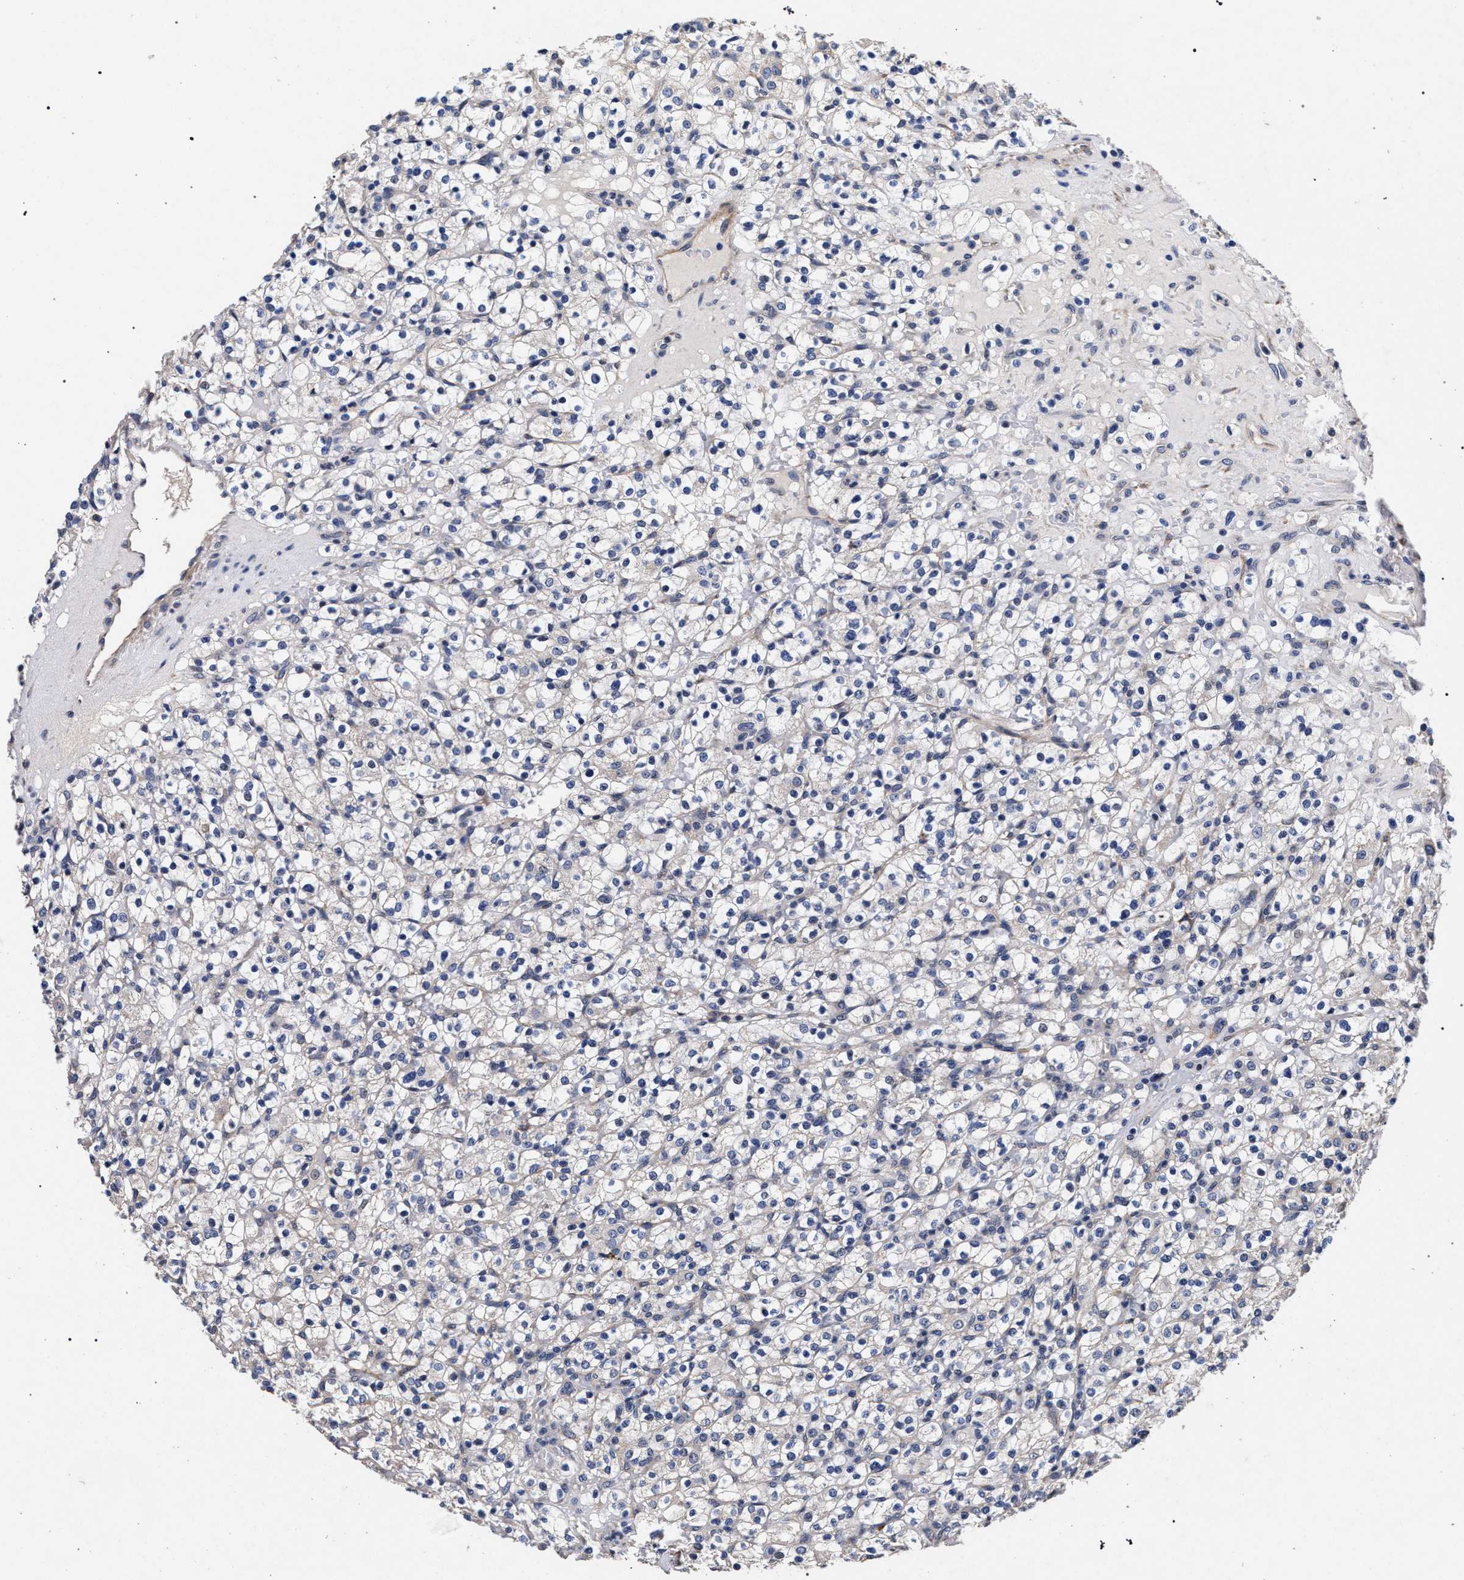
{"staining": {"intensity": "negative", "quantity": "none", "location": "none"}, "tissue": "renal cancer", "cell_type": "Tumor cells", "image_type": "cancer", "snomed": [{"axis": "morphology", "description": "Normal tissue, NOS"}, {"axis": "morphology", "description": "Adenocarcinoma, NOS"}, {"axis": "topography", "description": "Kidney"}], "caption": "High power microscopy image of an immunohistochemistry (IHC) histopathology image of renal cancer, revealing no significant expression in tumor cells.", "gene": "CFAP95", "patient": {"sex": "female", "age": 72}}